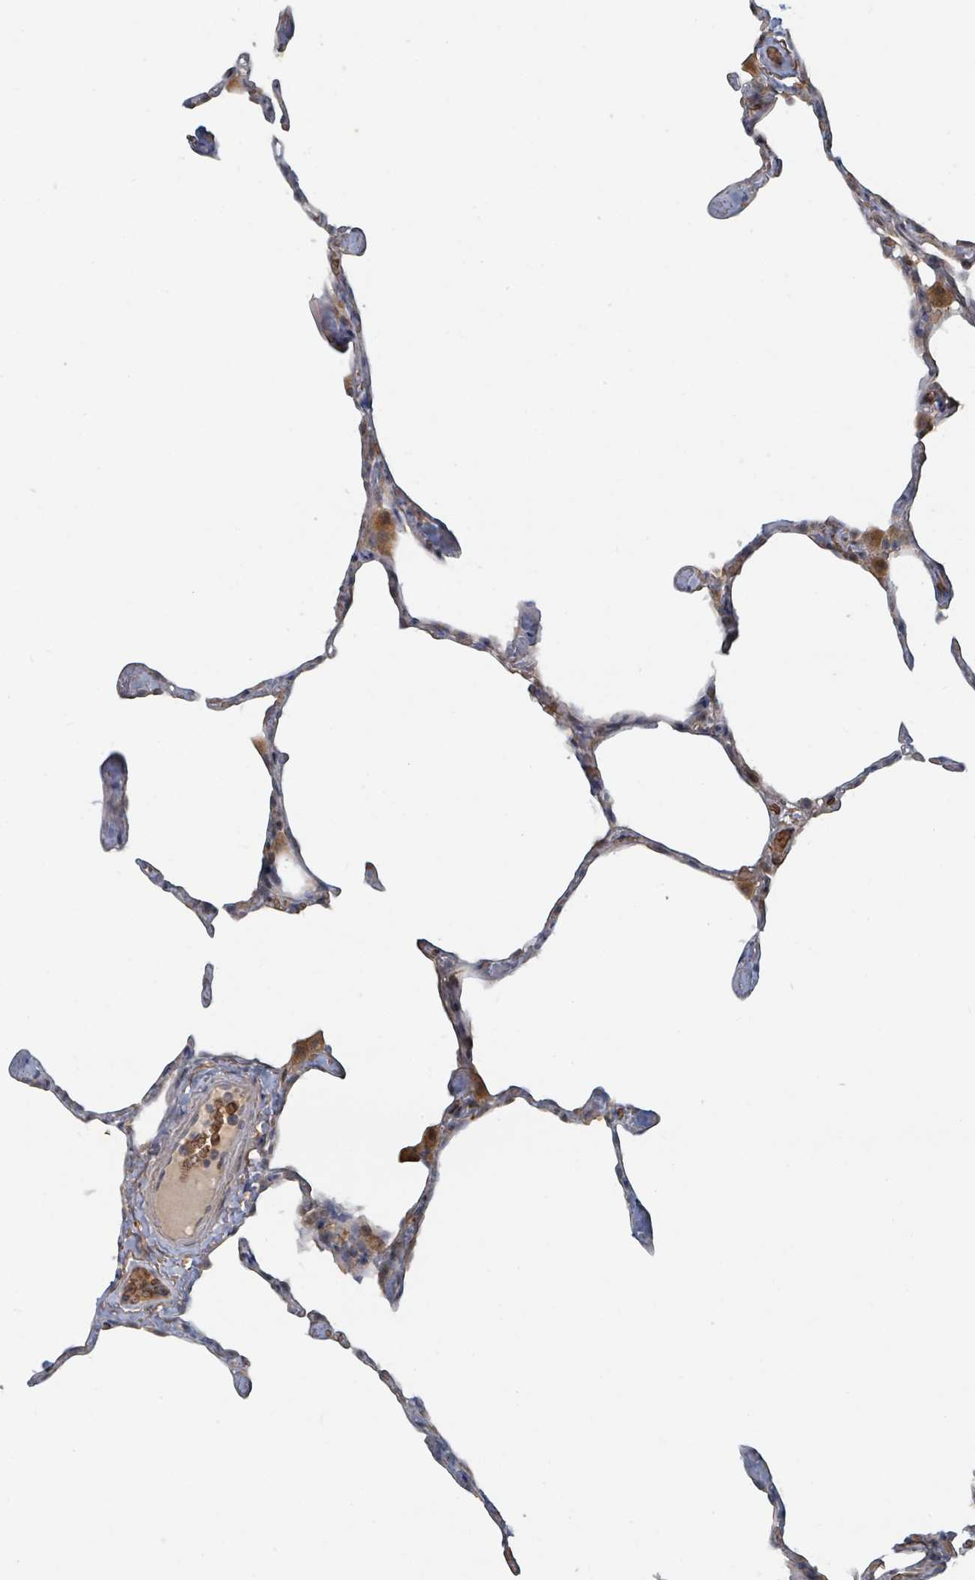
{"staining": {"intensity": "moderate", "quantity": ">75%", "location": "cytoplasmic/membranous"}, "tissue": "lung", "cell_type": "Alveolar cells", "image_type": "normal", "snomed": [{"axis": "morphology", "description": "Normal tissue, NOS"}, {"axis": "topography", "description": "Lung"}], "caption": "Human lung stained with a brown dye exhibits moderate cytoplasmic/membranous positive staining in about >75% of alveolar cells.", "gene": "TRPC4AP", "patient": {"sex": "male", "age": 65}}